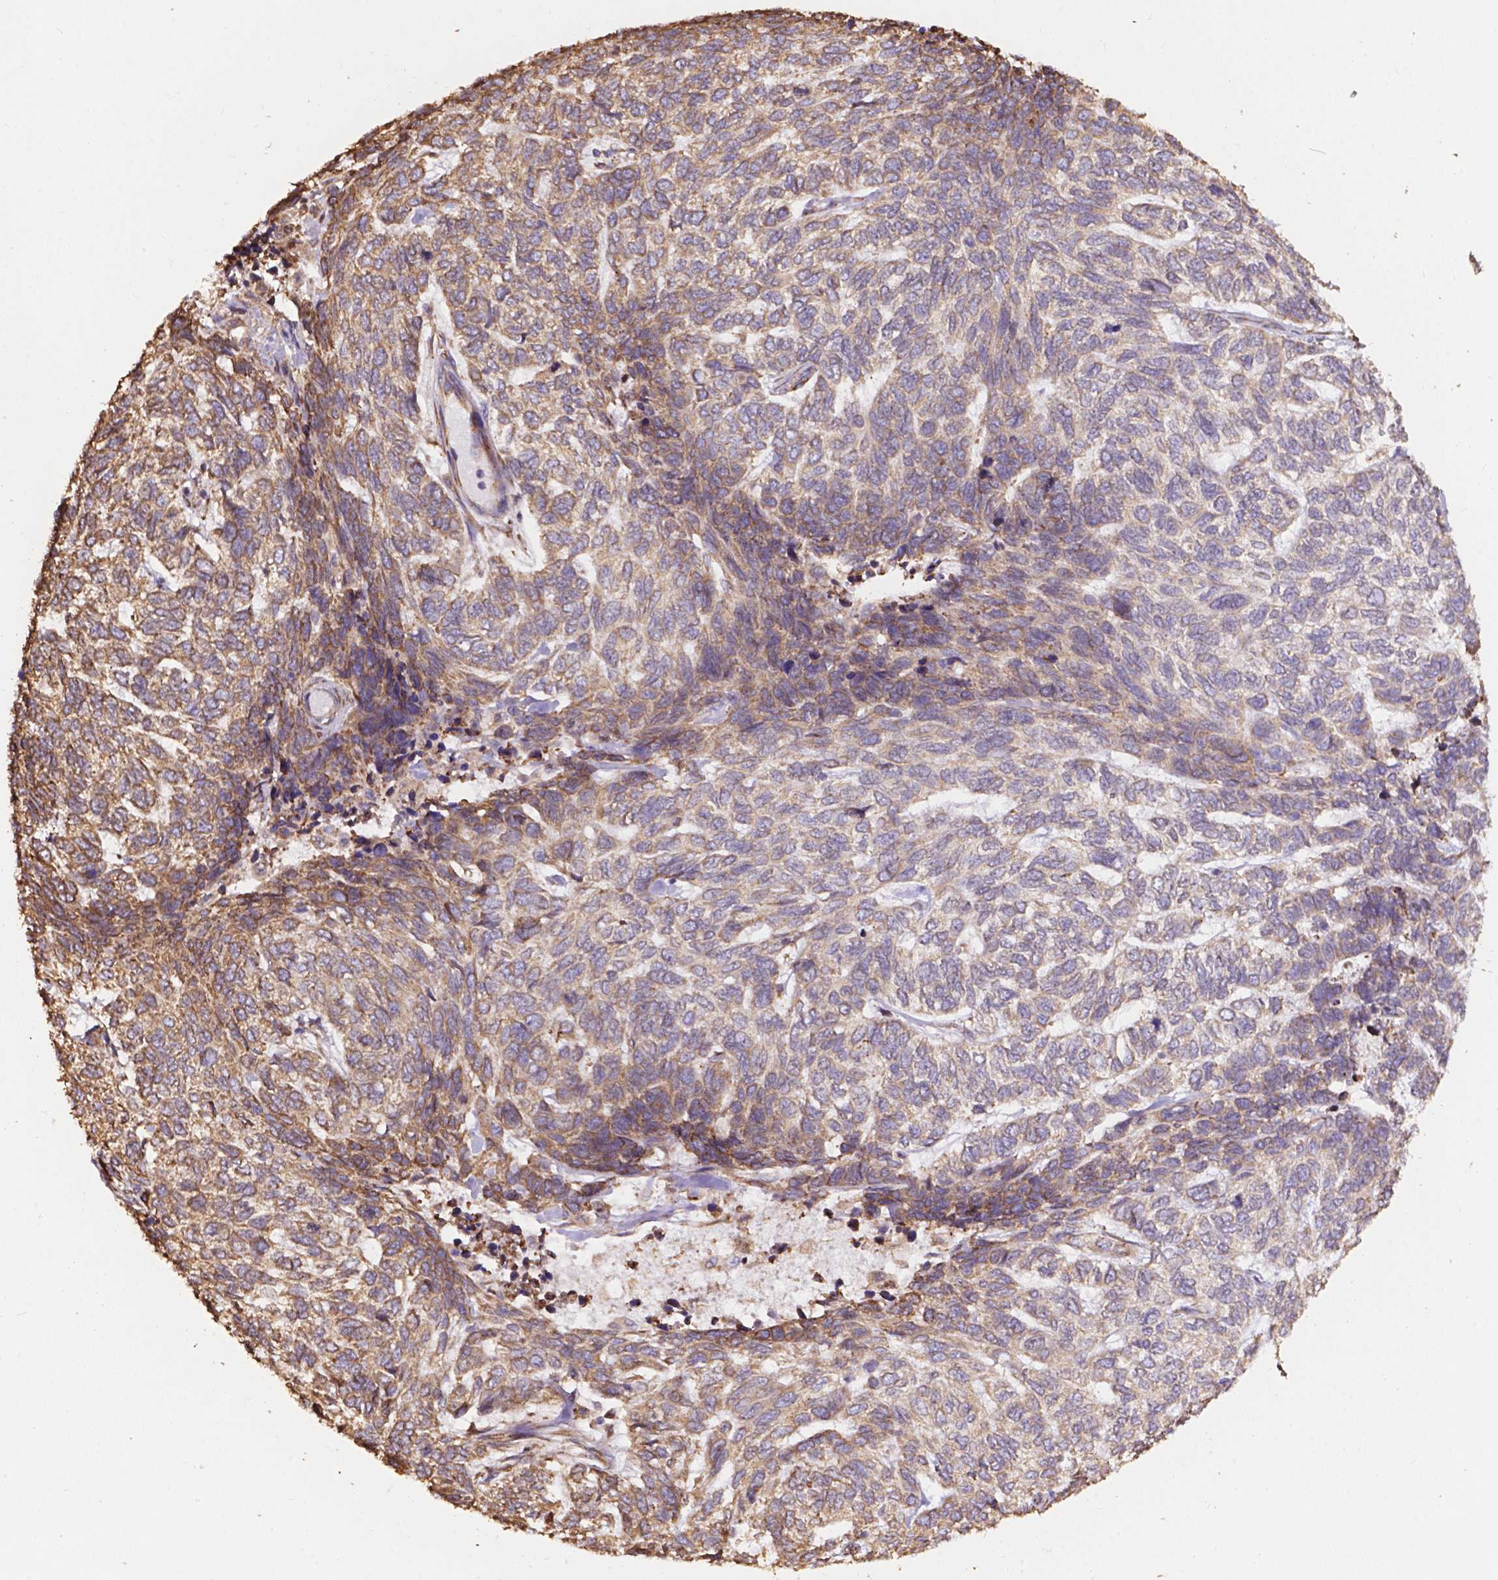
{"staining": {"intensity": "moderate", "quantity": "<25%", "location": "cytoplasmic/membranous"}, "tissue": "skin cancer", "cell_type": "Tumor cells", "image_type": "cancer", "snomed": [{"axis": "morphology", "description": "Basal cell carcinoma"}, {"axis": "topography", "description": "Skin"}], "caption": "IHC of skin cancer shows low levels of moderate cytoplasmic/membranous expression in approximately <25% of tumor cells.", "gene": "IPO11", "patient": {"sex": "female", "age": 65}}